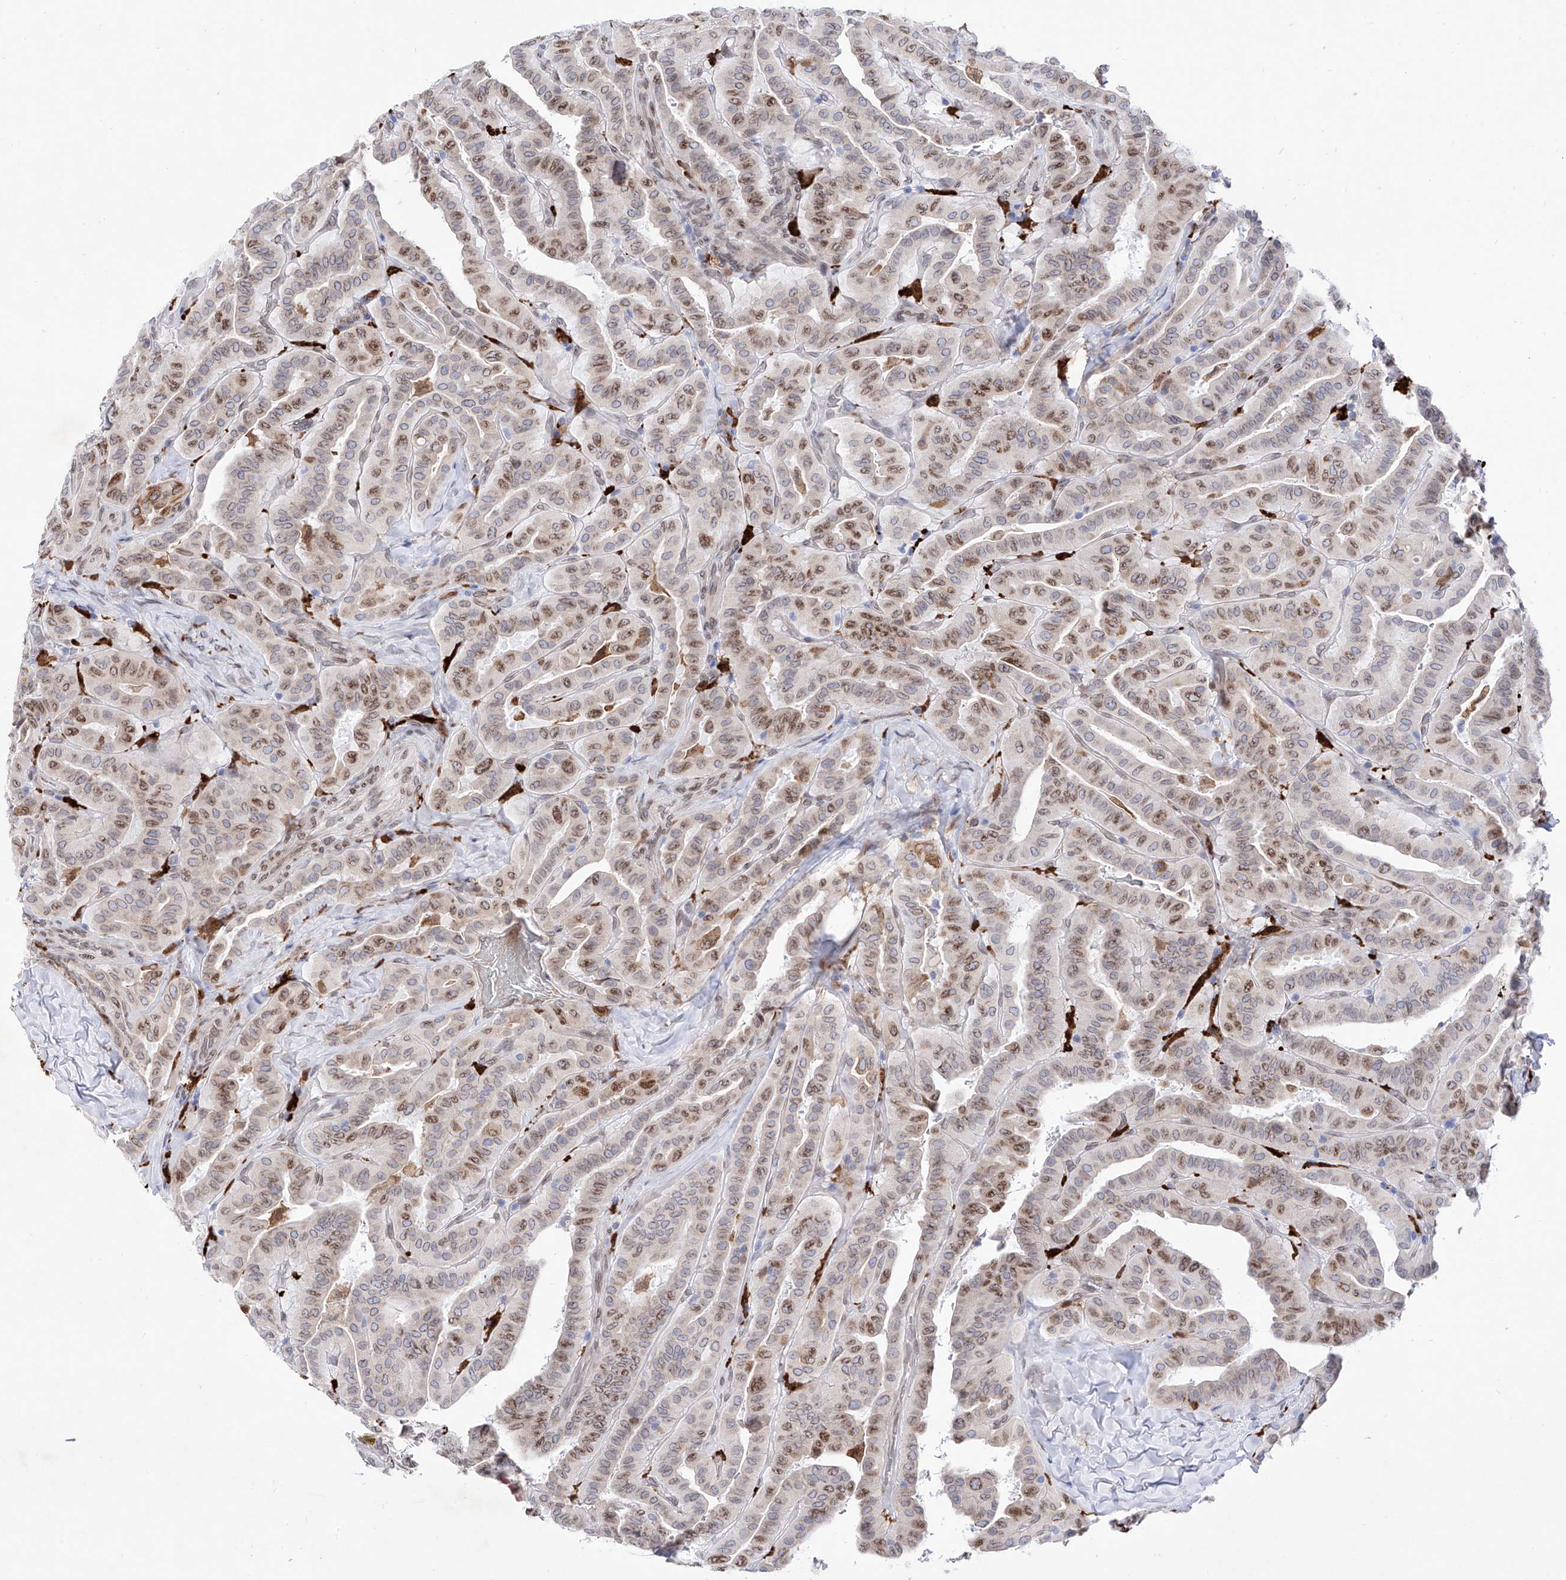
{"staining": {"intensity": "moderate", "quantity": "25%-75%", "location": "nuclear"}, "tissue": "thyroid cancer", "cell_type": "Tumor cells", "image_type": "cancer", "snomed": [{"axis": "morphology", "description": "Papillary adenocarcinoma, NOS"}, {"axis": "topography", "description": "Thyroid gland"}], "caption": "IHC image of thyroid cancer stained for a protein (brown), which reveals medium levels of moderate nuclear staining in approximately 25%-75% of tumor cells.", "gene": "LCLAT1", "patient": {"sex": "male", "age": 77}}